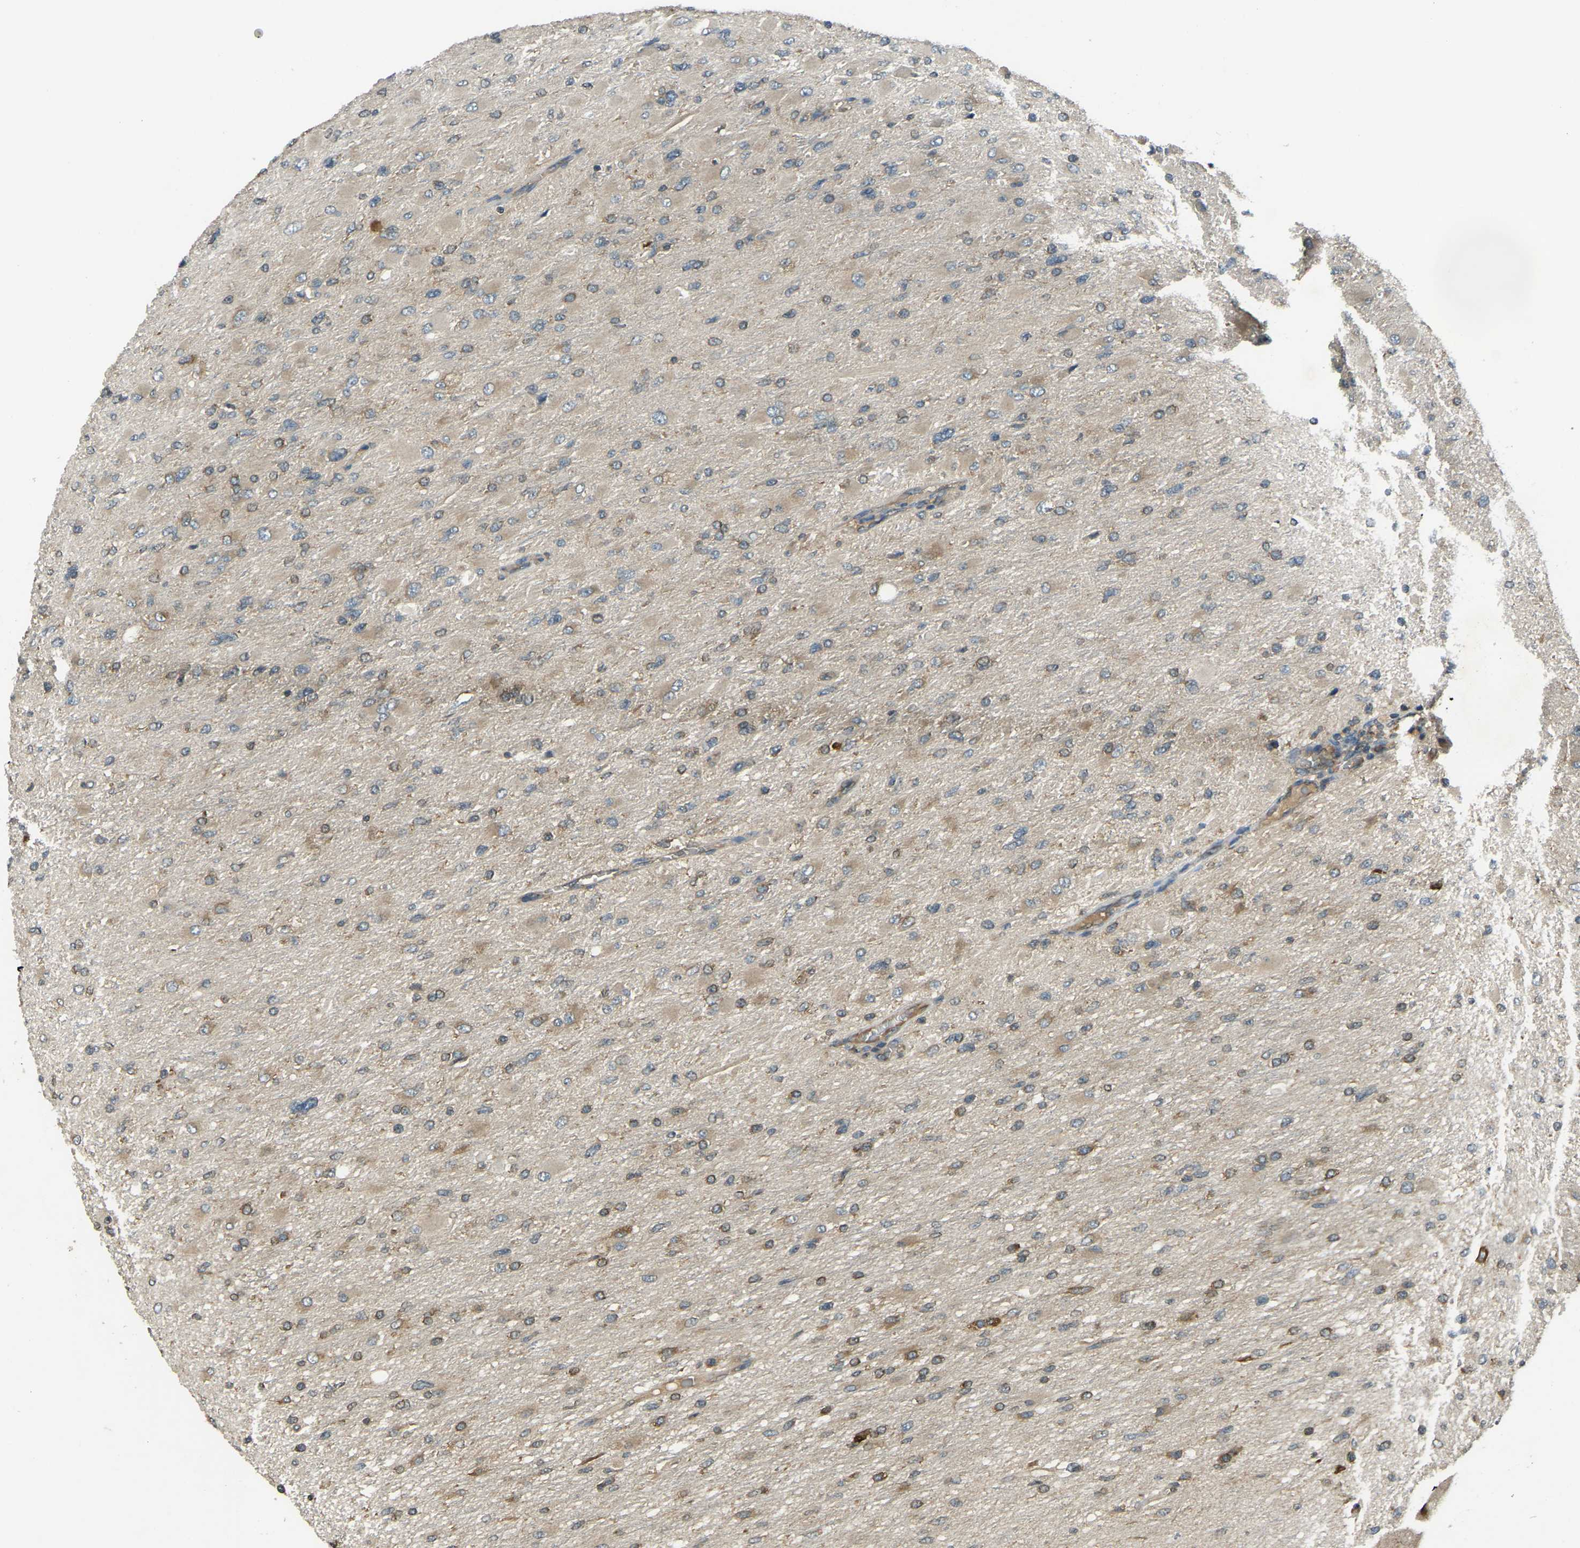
{"staining": {"intensity": "moderate", "quantity": "25%-75%", "location": "cytoplasmic/membranous"}, "tissue": "glioma", "cell_type": "Tumor cells", "image_type": "cancer", "snomed": [{"axis": "morphology", "description": "Glioma, malignant, High grade"}, {"axis": "topography", "description": "Cerebral cortex"}], "caption": "Protein expression analysis of human glioma reveals moderate cytoplasmic/membranous staining in approximately 25%-75% of tumor cells.", "gene": "AIMP1", "patient": {"sex": "female", "age": 36}}